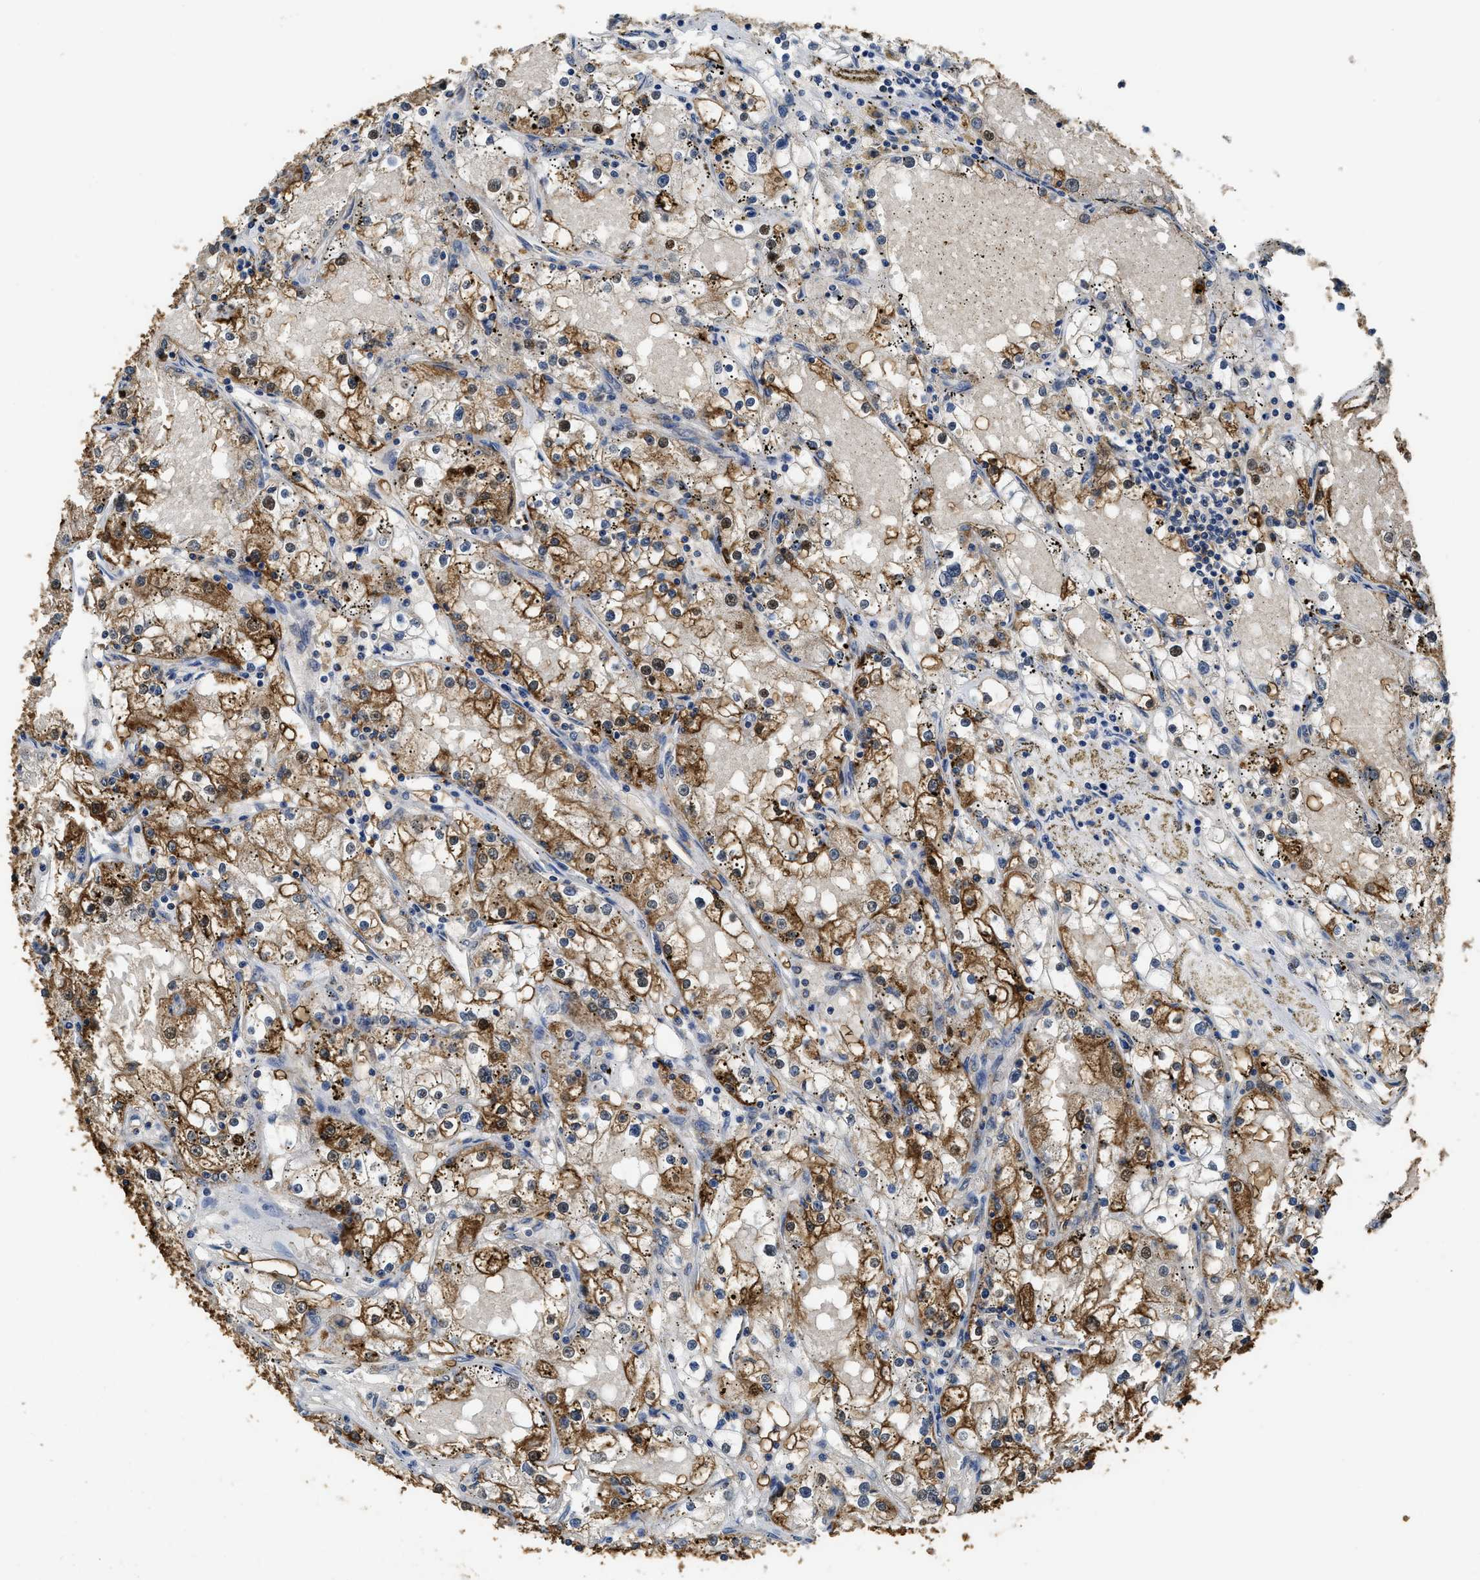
{"staining": {"intensity": "moderate", "quantity": ">75%", "location": "cytoplasmic/membranous"}, "tissue": "renal cancer", "cell_type": "Tumor cells", "image_type": "cancer", "snomed": [{"axis": "morphology", "description": "Adenocarcinoma, NOS"}, {"axis": "topography", "description": "Kidney"}], "caption": "Protein expression analysis of renal adenocarcinoma reveals moderate cytoplasmic/membranous positivity in about >75% of tumor cells. The protein of interest is shown in brown color, while the nuclei are stained blue.", "gene": "CTNNA1", "patient": {"sex": "male", "age": 56}}